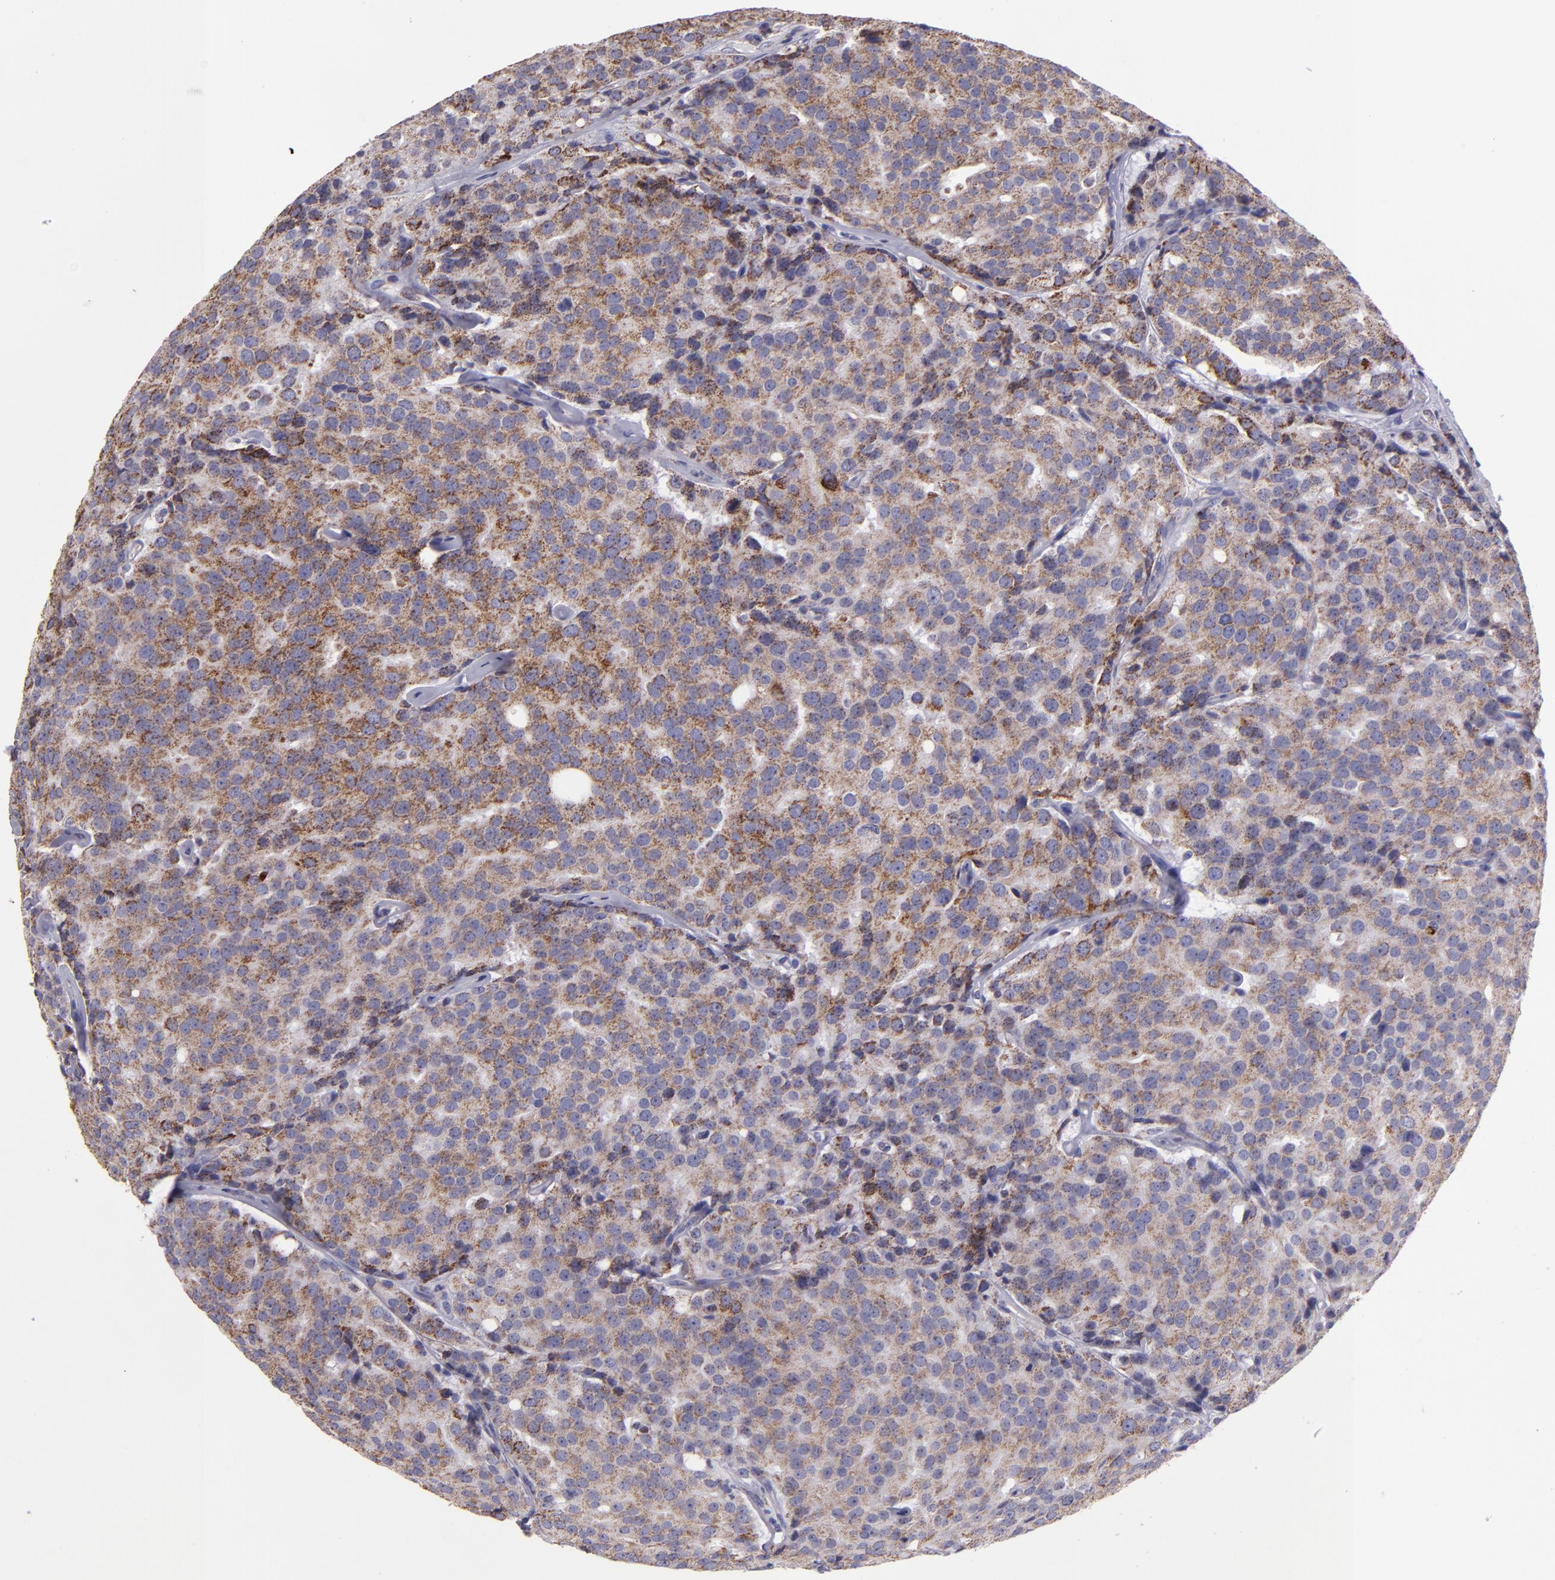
{"staining": {"intensity": "moderate", "quantity": ">75%", "location": "cytoplasmic/membranous"}, "tissue": "prostate cancer", "cell_type": "Tumor cells", "image_type": "cancer", "snomed": [{"axis": "morphology", "description": "Adenocarcinoma, High grade"}, {"axis": "topography", "description": "Prostate"}], "caption": "Prostate cancer (high-grade adenocarcinoma) stained for a protein (brown) displays moderate cytoplasmic/membranous positive expression in about >75% of tumor cells.", "gene": "HSPD1", "patient": {"sex": "male", "age": 64}}